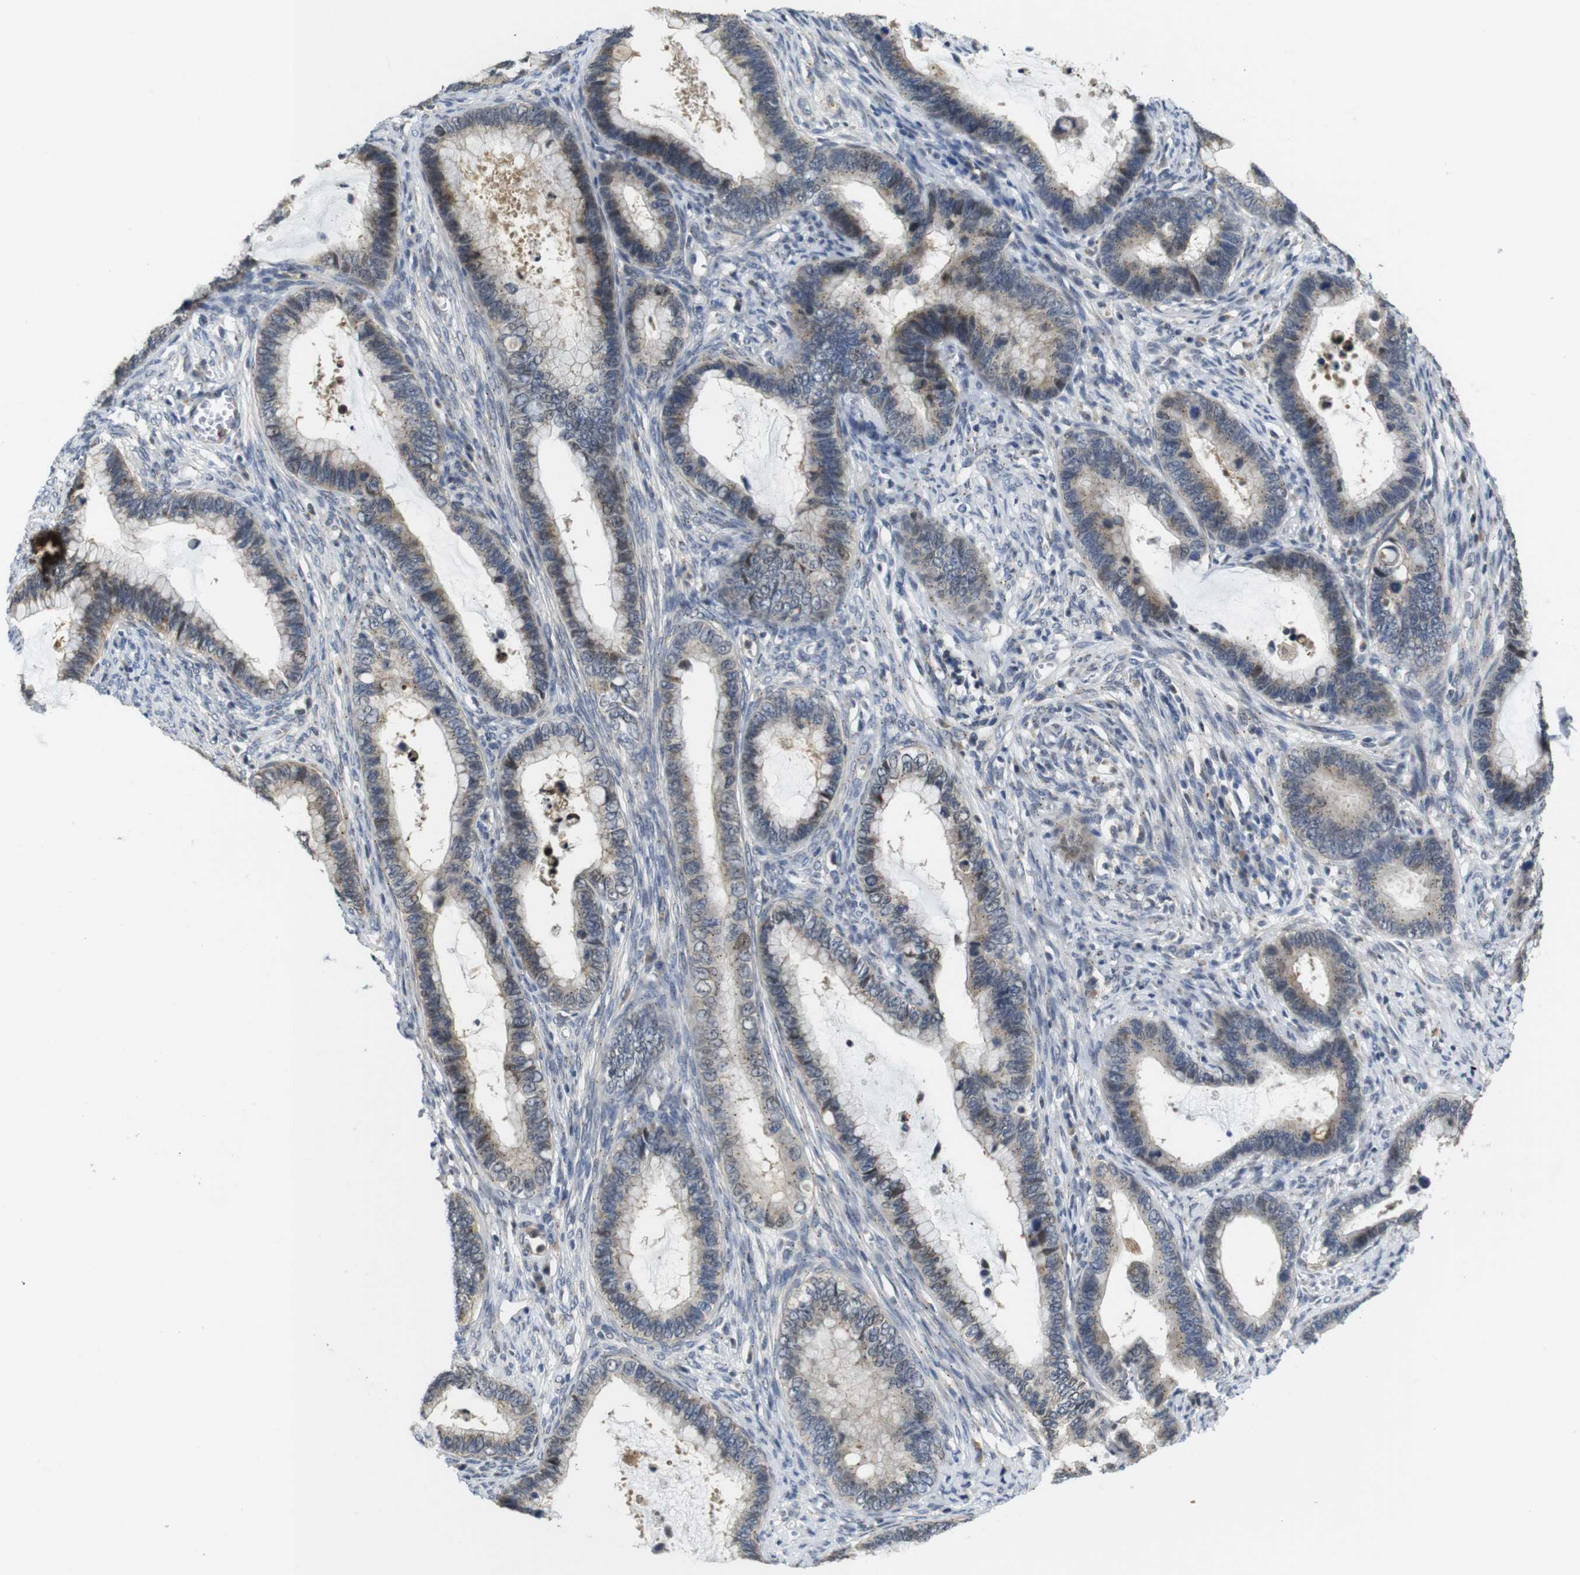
{"staining": {"intensity": "weak", "quantity": ">75%", "location": "cytoplasmic/membranous,nuclear"}, "tissue": "cervical cancer", "cell_type": "Tumor cells", "image_type": "cancer", "snomed": [{"axis": "morphology", "description": "Adenocarcinoma, NOS"}, {"axis": "topography", "description": "Cervix"}], "caption": "Tumor cells display low levels of weak cytoplasmic/membranous and nuclear positivity in about >75% of cells in human adenocarcinoma (cervical).", "gene": "FNTA", "patient": {"sex": "female", "age": 44}}